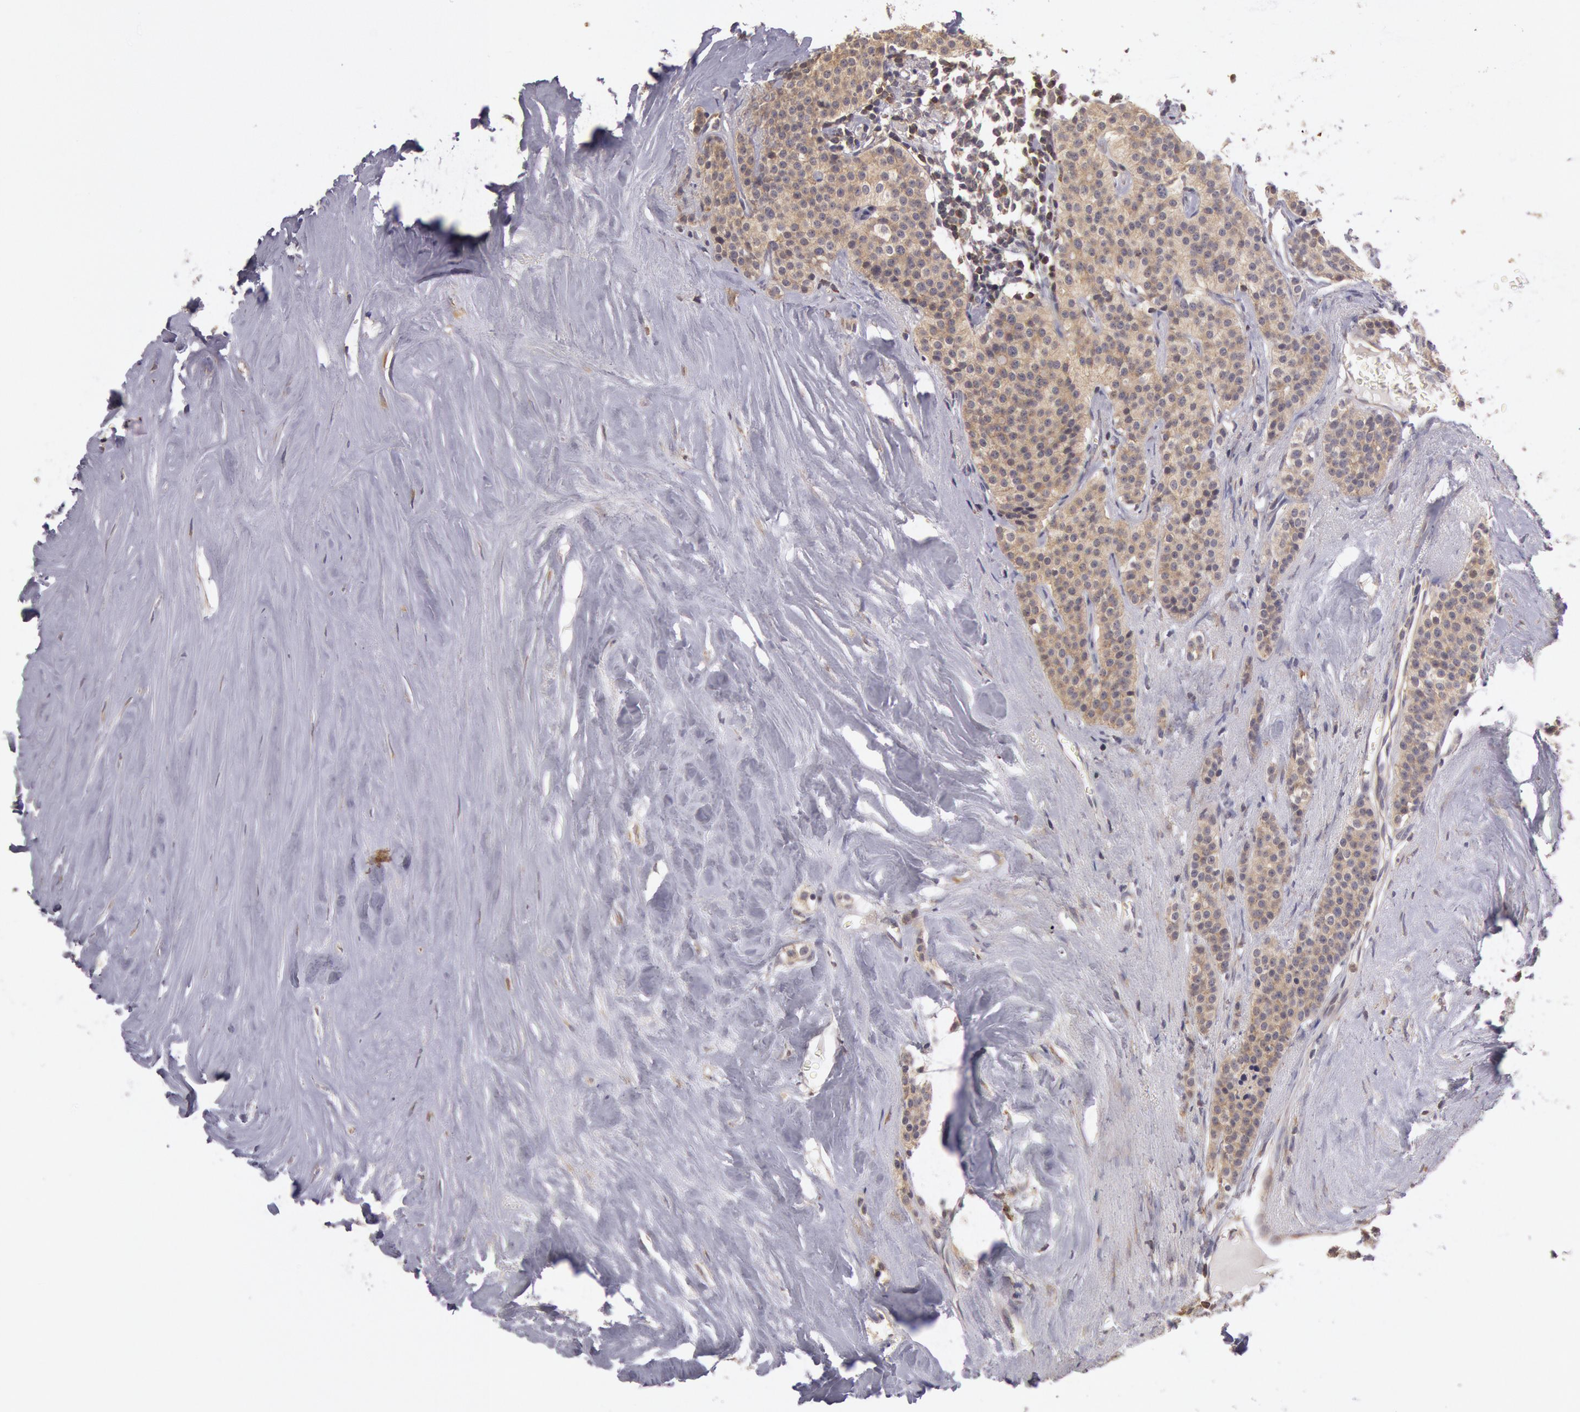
{"staining": {"intensity": "moderate", "quantity": ">75%", "location": "cytoplasmic/membranous"}, "tissue": "carcinoid", "cell_type": "Tumor cells", "image_type": "cancer", "snomed": [{"axis": "morphology", "description": "Carcinoid, malignant, NOS"}, {"axis": "topography", "description": "Small intestine"}], "caption": "This is a histology image of IHC staining of carcinoid (malignant), which shows moderate expression in the cytoplasmic/membranous of tumor cells.", "gene": "NMT2", "patient": {"sex": "male", "age": 63}}